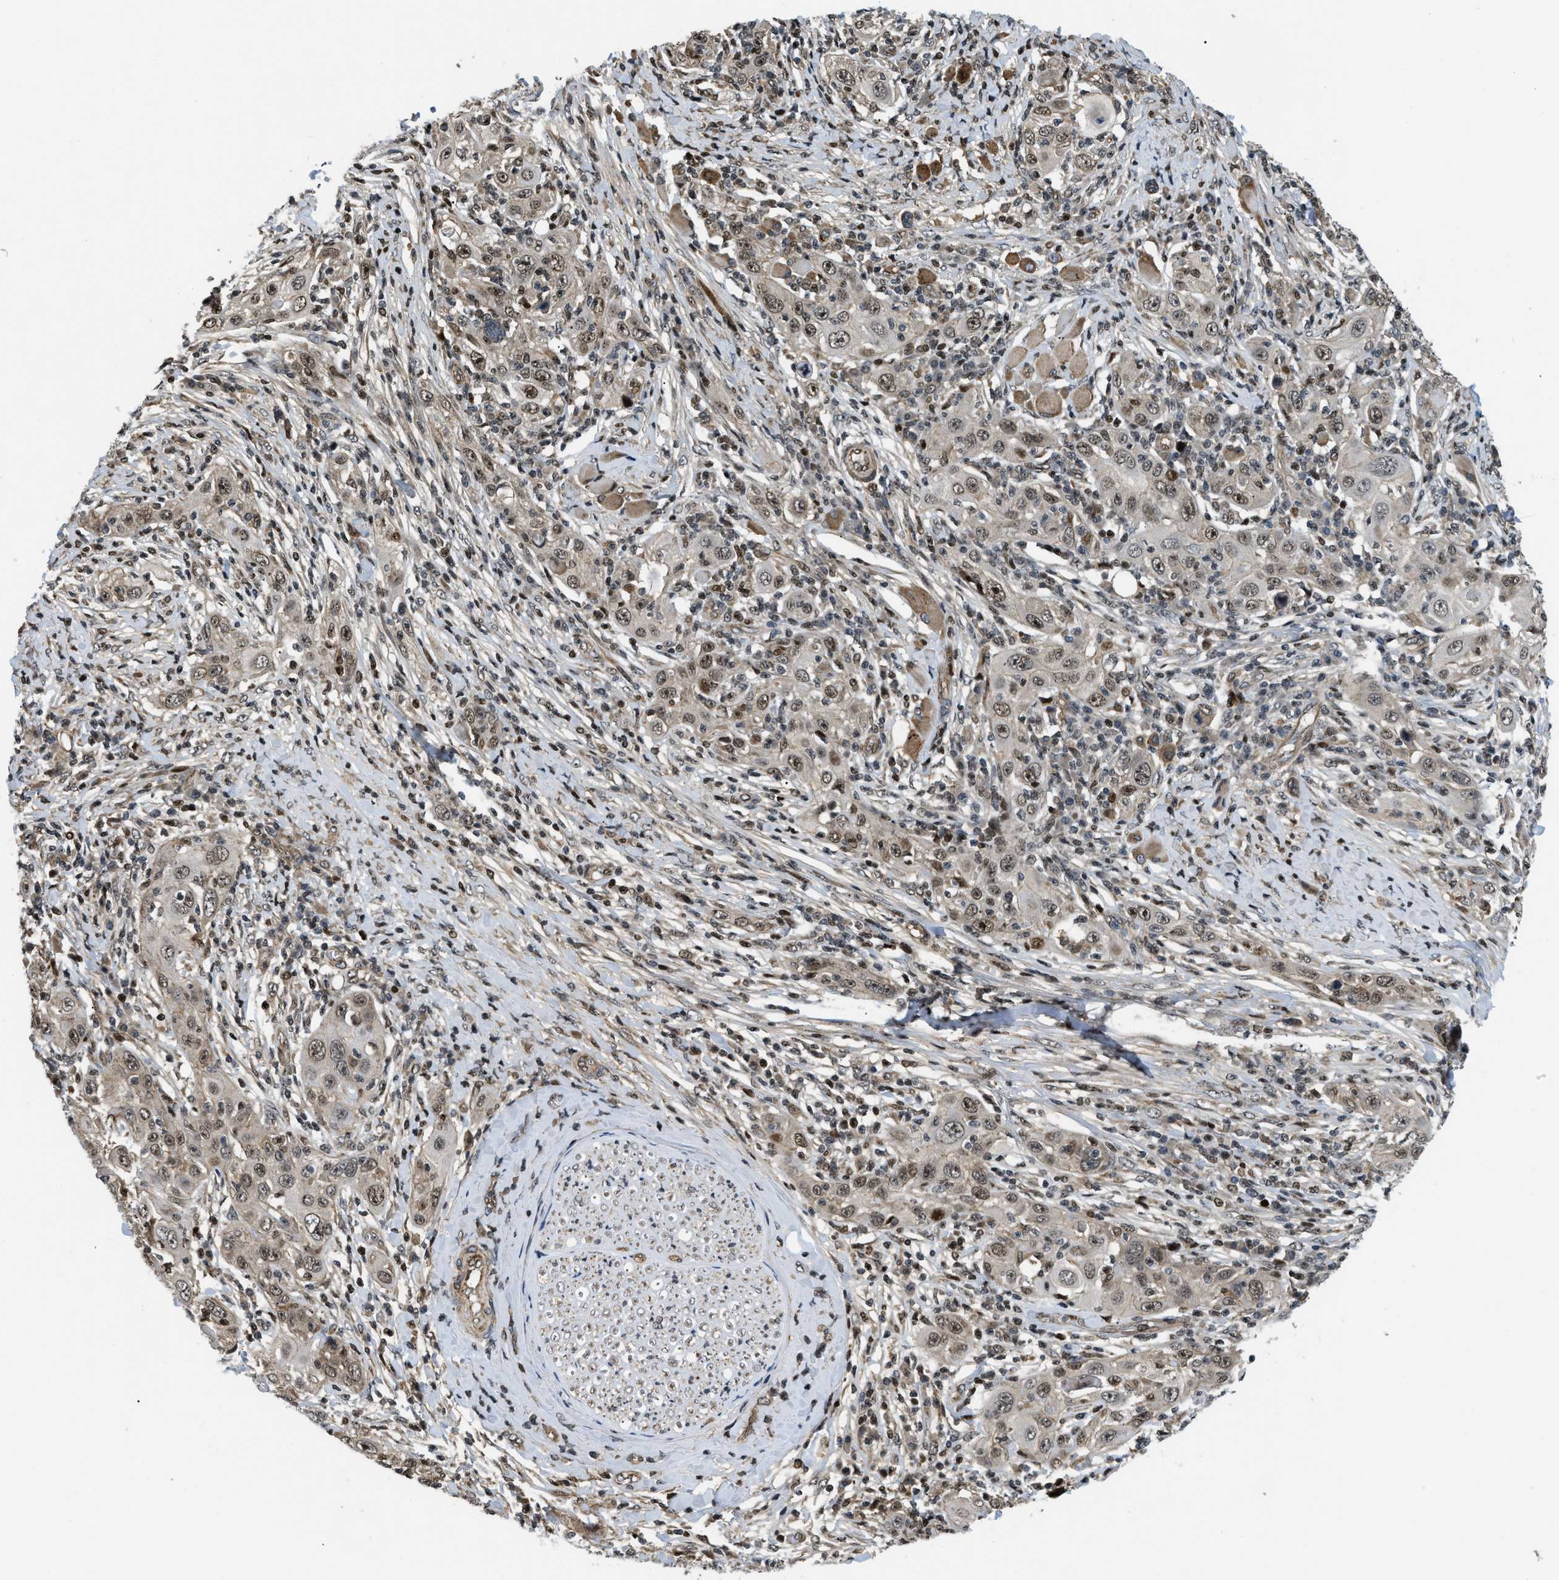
{"staining": {"intensity": "moderate", "quantity": ">75%", "location": "nuclear"}, "tissue": "skin cancer", "cell_type": "Tumor cells", "image_type": "cancer", "snomed": [{"axis": "morphology", "description": "Squamous cell carcinoma, NOS"}, {"axis": "topography", "description": "Skin"}], "caption": "Immunohistochemical staining of skin squamous cell carcinoma demonstrates medium levels of moderate nuclear staining in about >75% of tumor cells.", "gene": "LTA4H", "patient": {"sex": "female", "age": 88}}